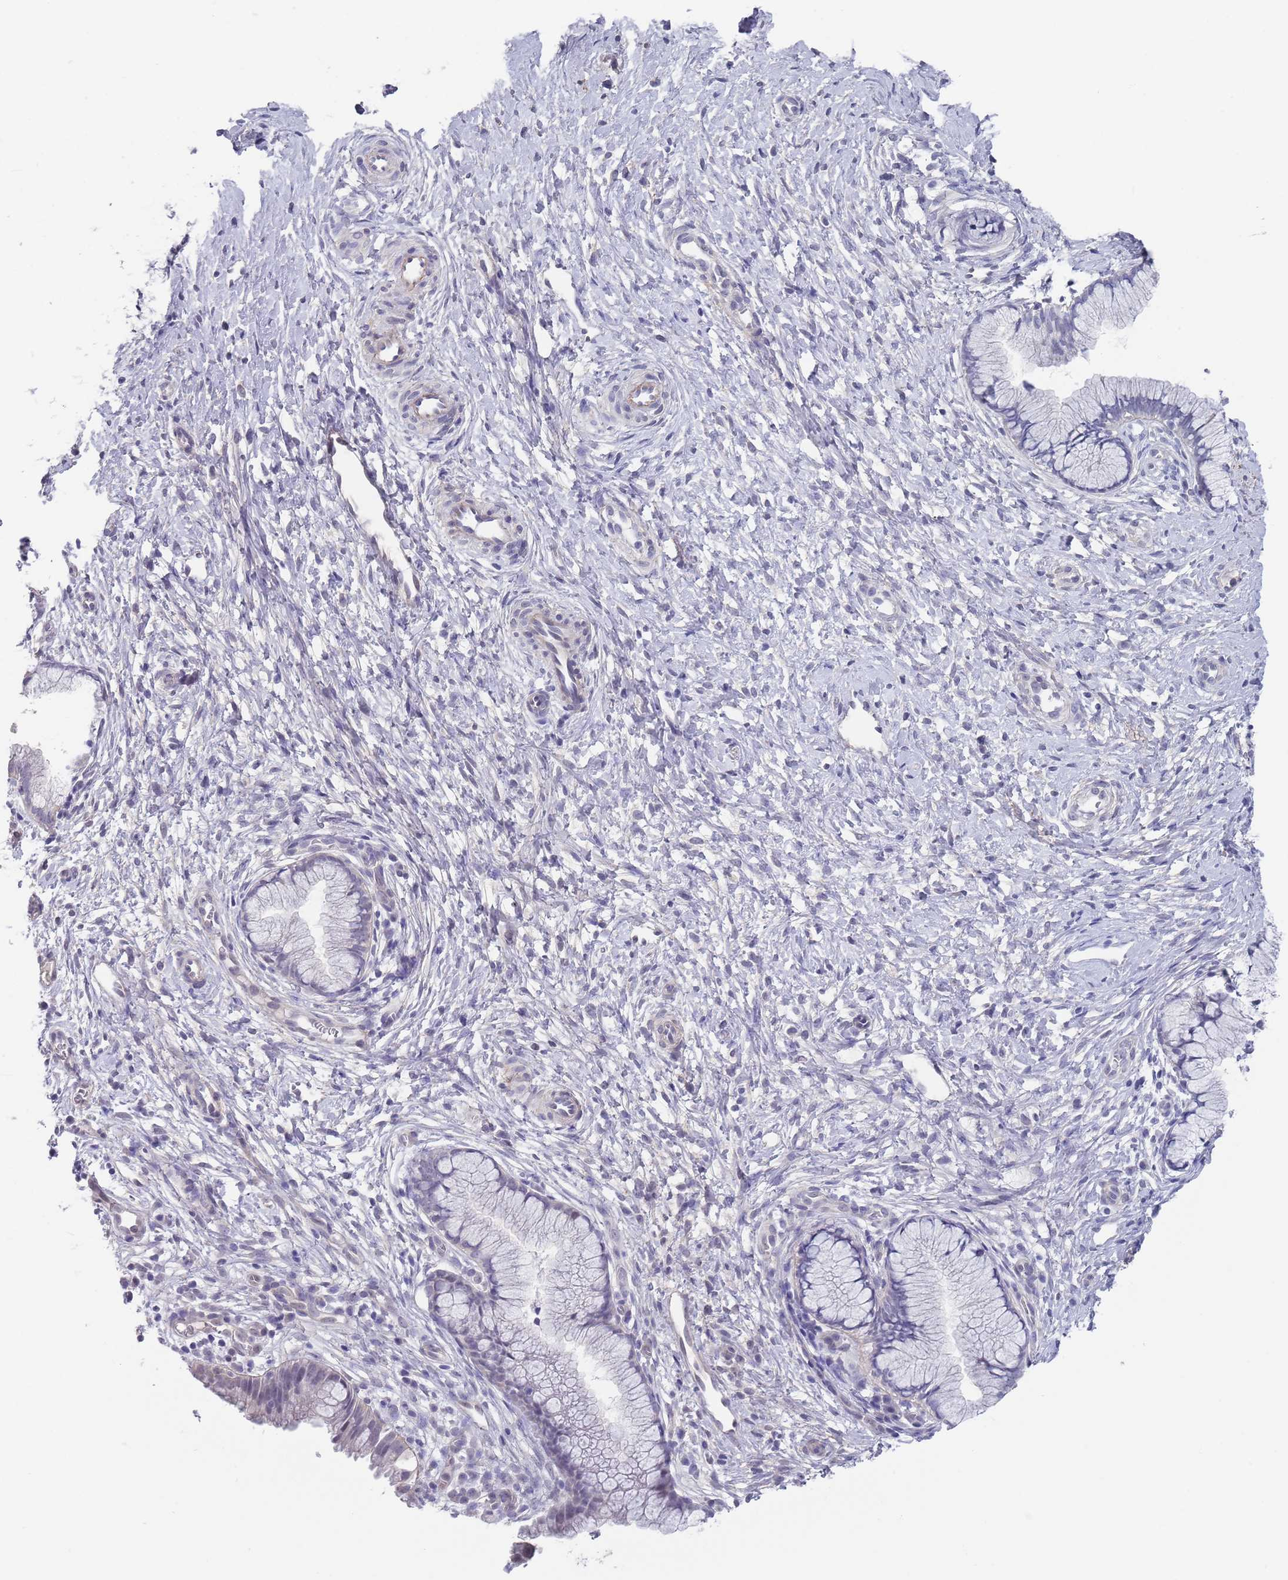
{"staining": {"intensity": "negative", "quantity": "none", "location": "none"}, "tissue": "cervix", "cell_type": "Glandular cells", "image_type": "normal", "snomed": [{"axis": "morphology", "description": "Normal tissue, NOS"}, {"axis": "topography", "description": "Cervix"}], "caption": "Glandular cells are negative for protein expression in unremarkable human cervix. (DAB (3,3'-diaminobenzidine) immunohistochemistry visualized using brightfield microscopy, high magnification).", "gene": "RNF169", "patient": {"sex": "female", "age": 36}}